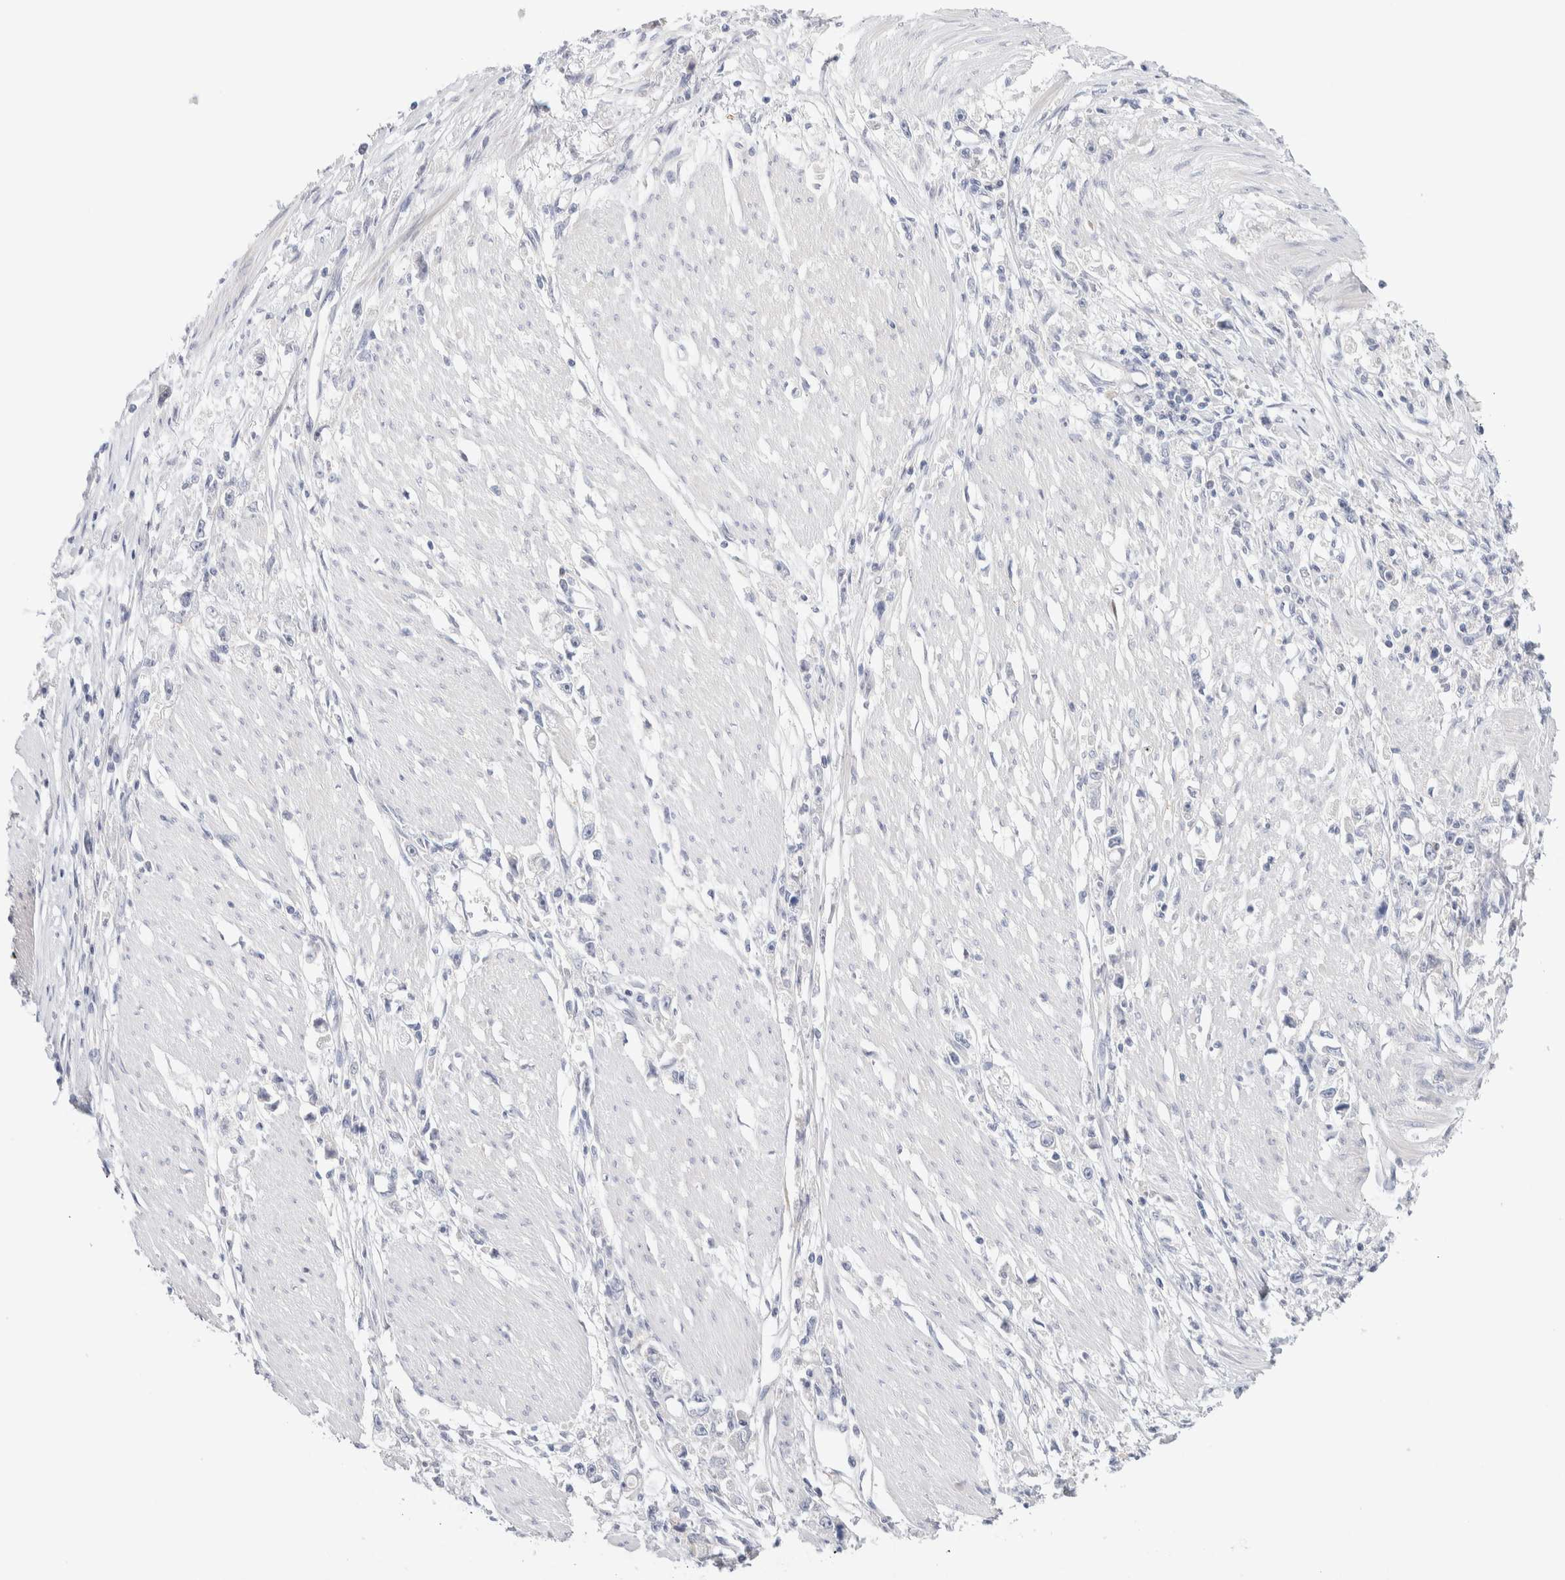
{"staining": {"intensity": "negative", "quantity": "none", "location": "none"}, "tissue": "stomach cancer", "cell_type": "Tumor cells", "image_type": "cancer", "snomed": [{"axis": "morphology", "description": "Adenocarcinoma, NOS"}, {"axis": "topography", "description": "Stomach"}], "caption": "High power microscopy photomicrograph of an IHC image of stomach cancer, revealing no significant expression in tumor cells.", "gene": "DNAJB6", "patient": {"sex": "female", "age": 59}}